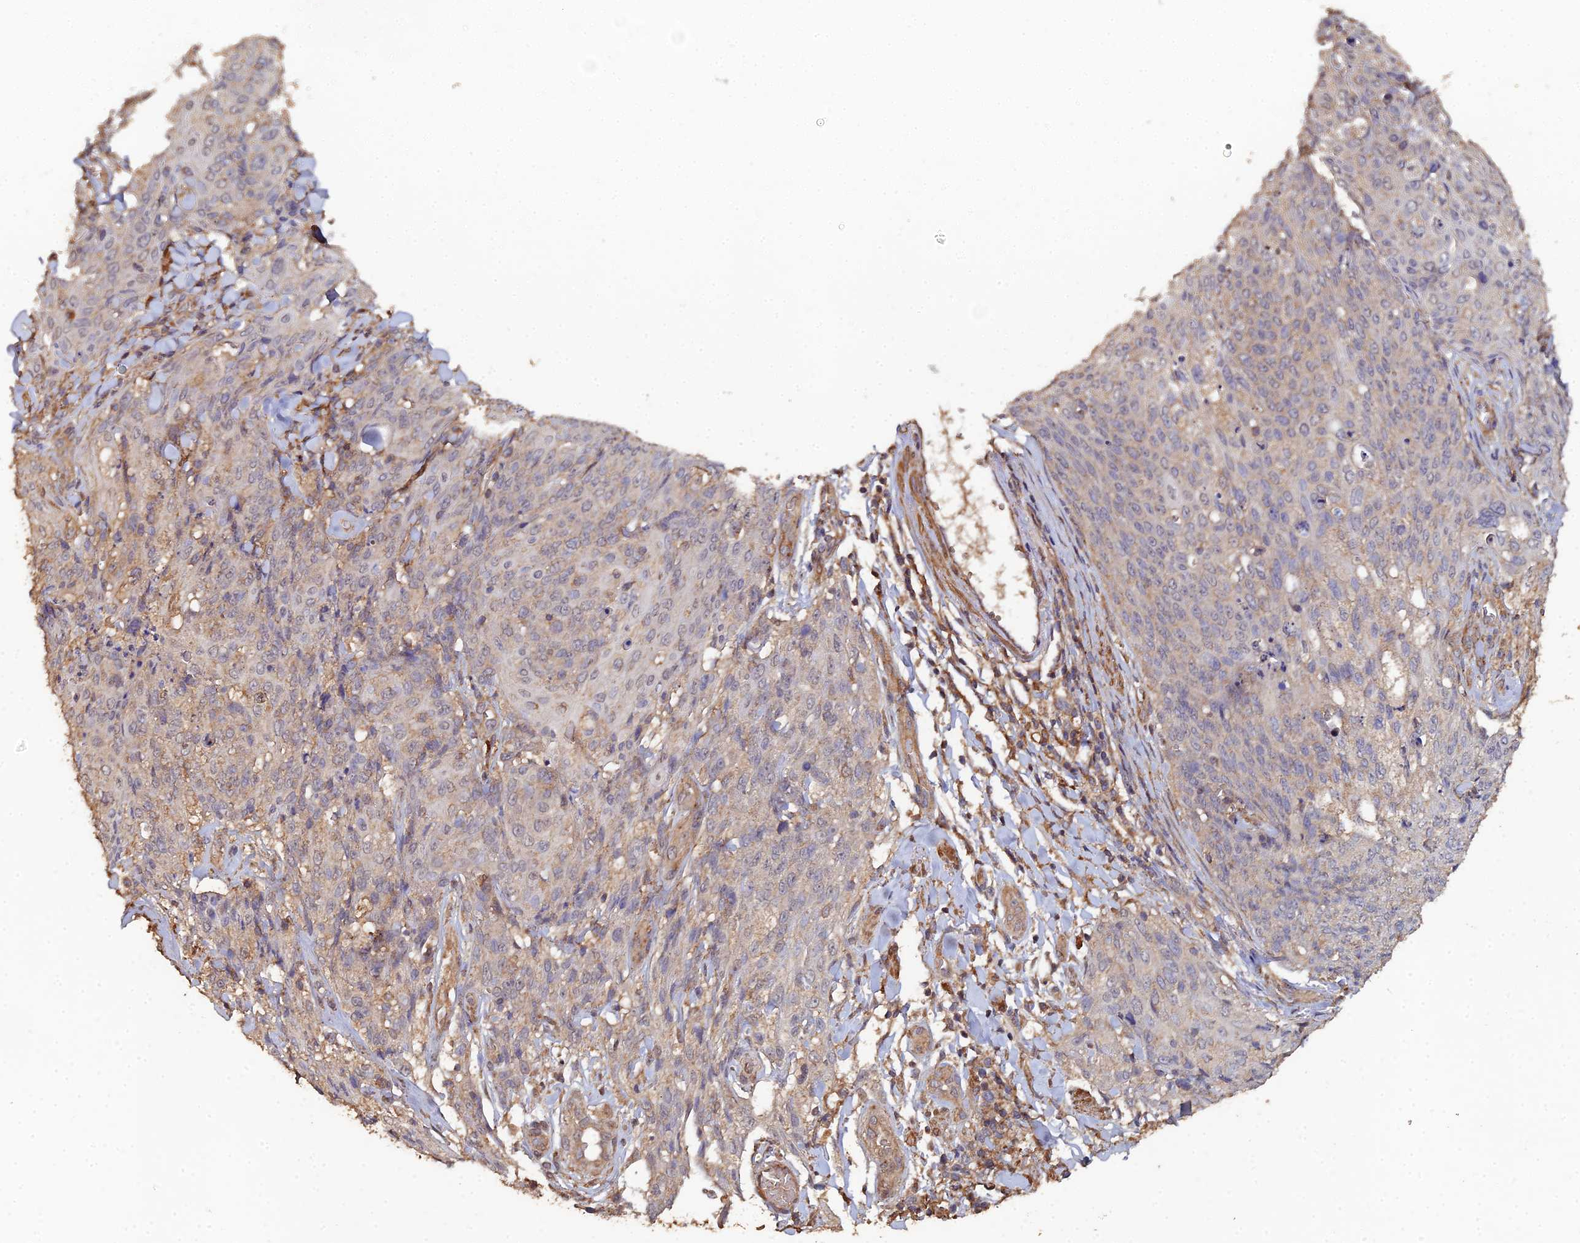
{"staining": {"intensity": "weak", "quantity": "25%-75%", "location": "cytoplasmic/membranous"}, "tissue": "skin cancer", "cell_type": "Tumor cells", "image_type": "cancer", "snomed": [{"axis": "morphology", "description": "Squamous cell carcinoma, NOS"}, {"axis": "topography", "description": "Skin"}, {"axis": "topography", "description": "Vulva"}], "caption": "Skin cancer (squamous cell carcinoma) tissue shows weak cytoplasmic/membranous positivity in about 25%-75% of tumor cells, visualized by immunohistochemistry.", "gene": "SPANXN4", "patient": {"sex": "female", "age": 85}}